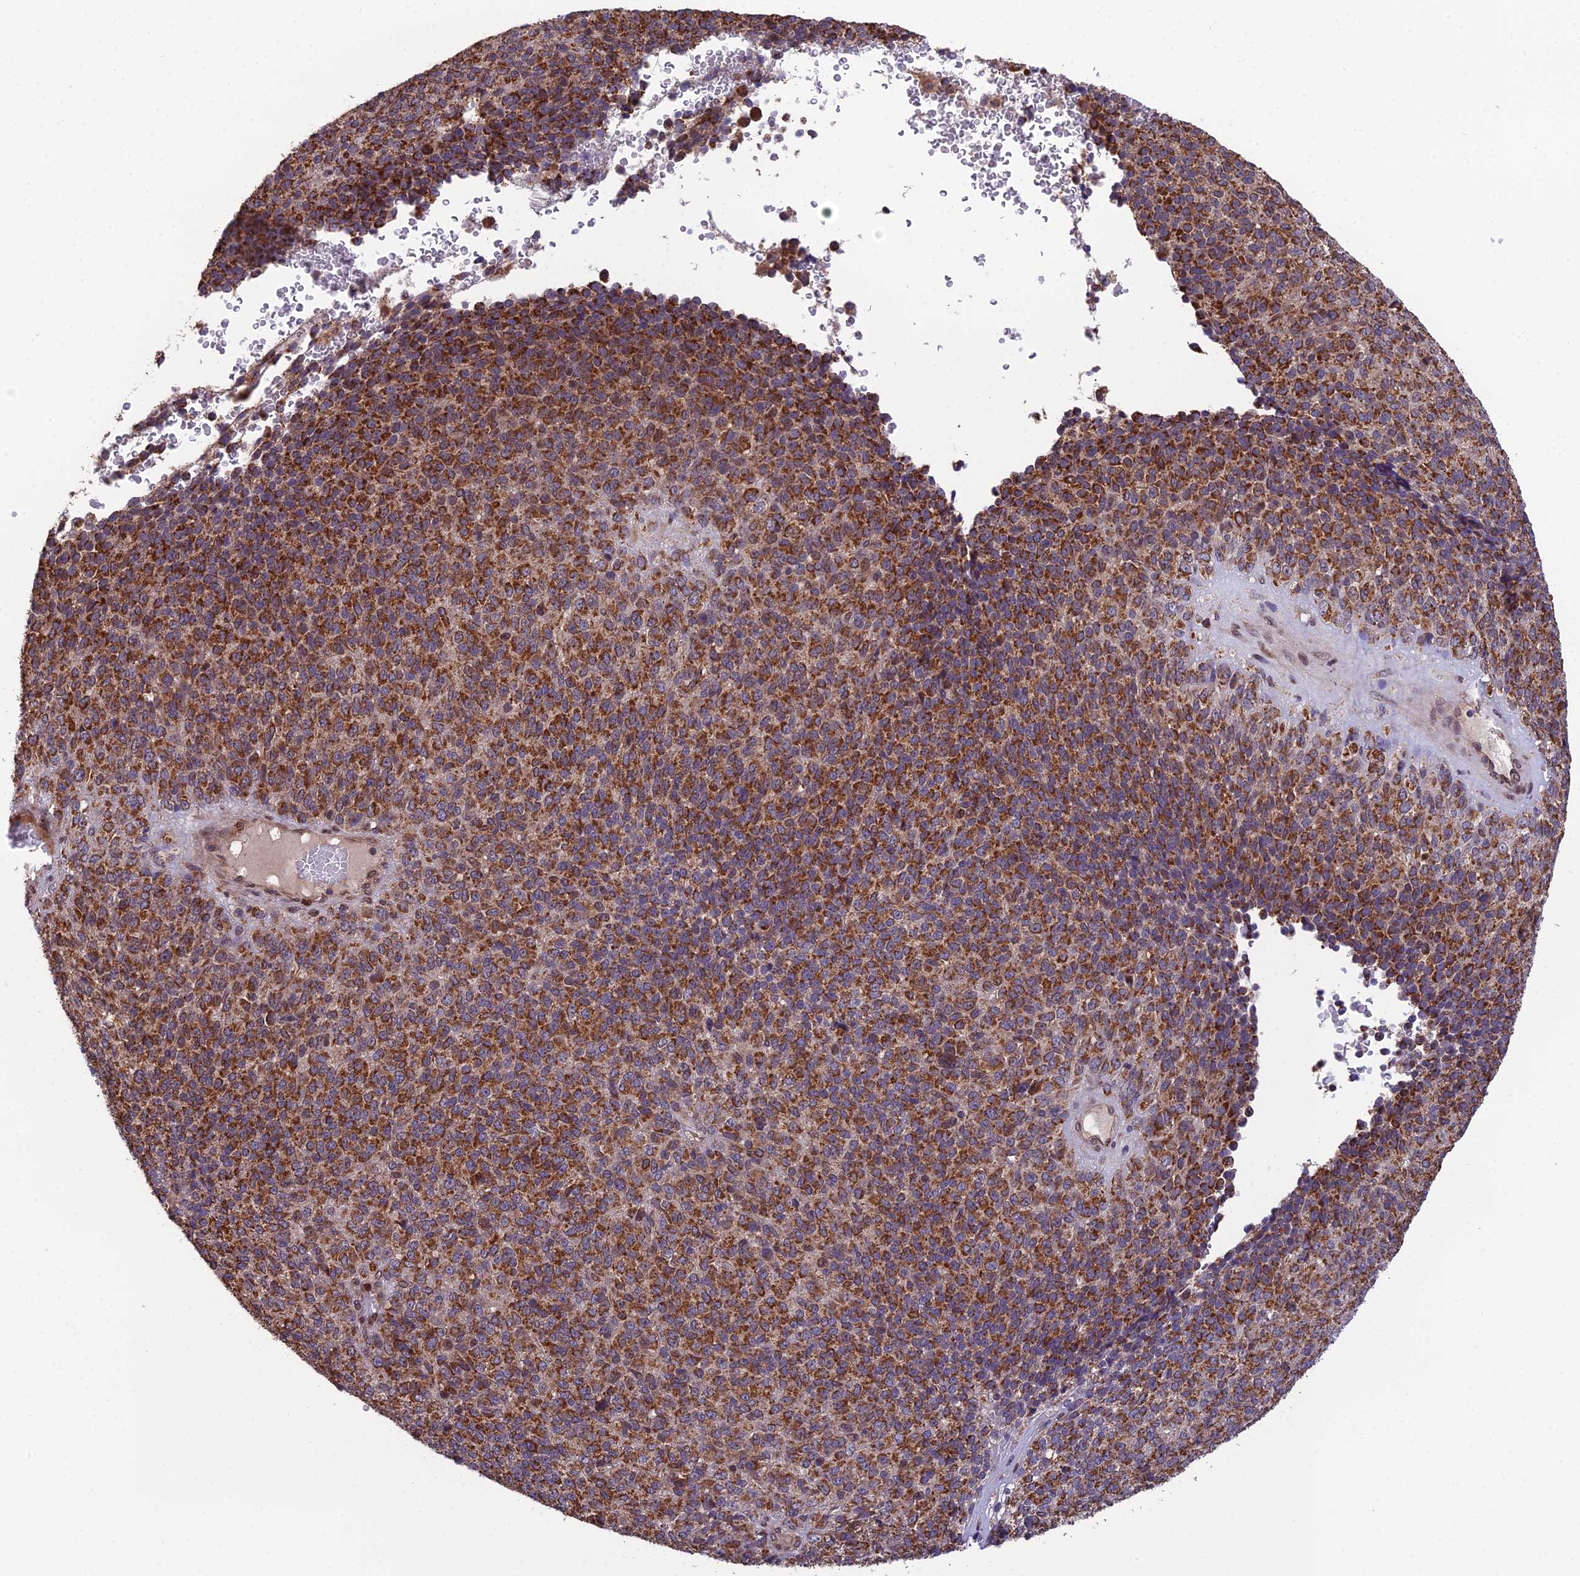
{"staining": {"intensity": "strong", "quantity": ">75%", "location": "cytoplasmic/membranous"}, "tissue": "melanoma", "cell_type": "Tumor cells", "image_type": "cancer", "snomed": [{"axis": "morphology", "description": "Malignant melanoma, Metastatic site"}, {"axis": "topography", "description": "Brain"}], "caption": "IHC of human malignant melanoma (metastatic site) reveals high levels of strong cytoplasmic/membranous positivity in about >75% of tumor cells. The staining is performed using DAB brown chromogen to label protein expression. The nuclei are counter-stained blue using hematoxylin.", "gene": "CYP2R1", "patient": {"sex": "female", "age": 56}}